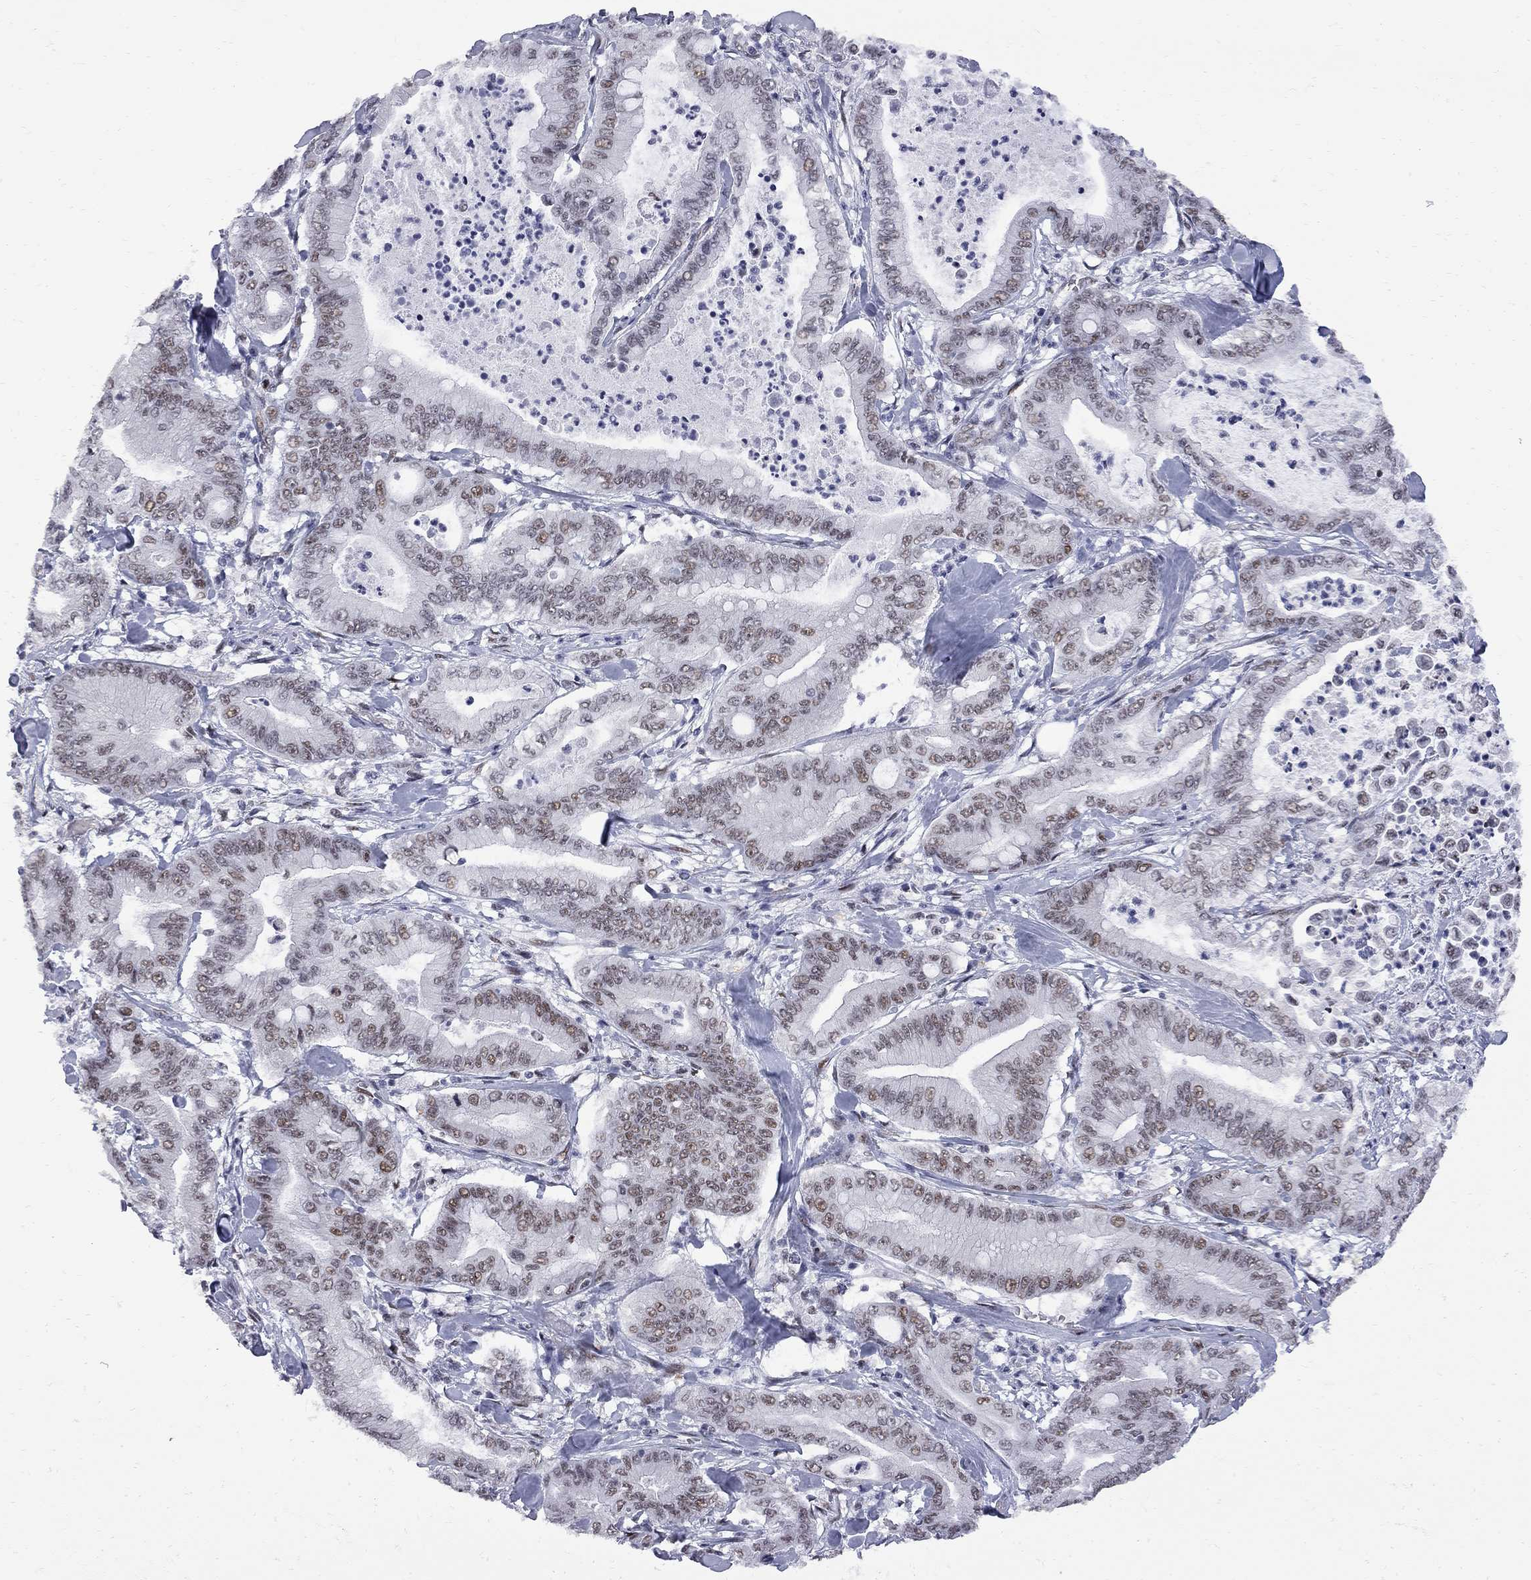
{"staining": {"intensity": "weak", "quantity": ">75%", "location": "nuclear"}, "tissue": "pancreatic cancer", "cell_type": "Tumor cells", "image_type": "cancer", "snomed": [{"axis": "morphology", "description": "Adenocarcinoma, NOS"}, {"axis": "topography", "description": "Pancreas"}], "caption": "Protein staining by IHC shows weak nuclear staining in approximately >75% of tumor cells in pancreatic cancer (adenocarcinoma). (brown staining indicates protein expression, while blue staining denotes nuclei).", "gene": "ZBTB47", "patient": {"sex": "male", "age": 71}}